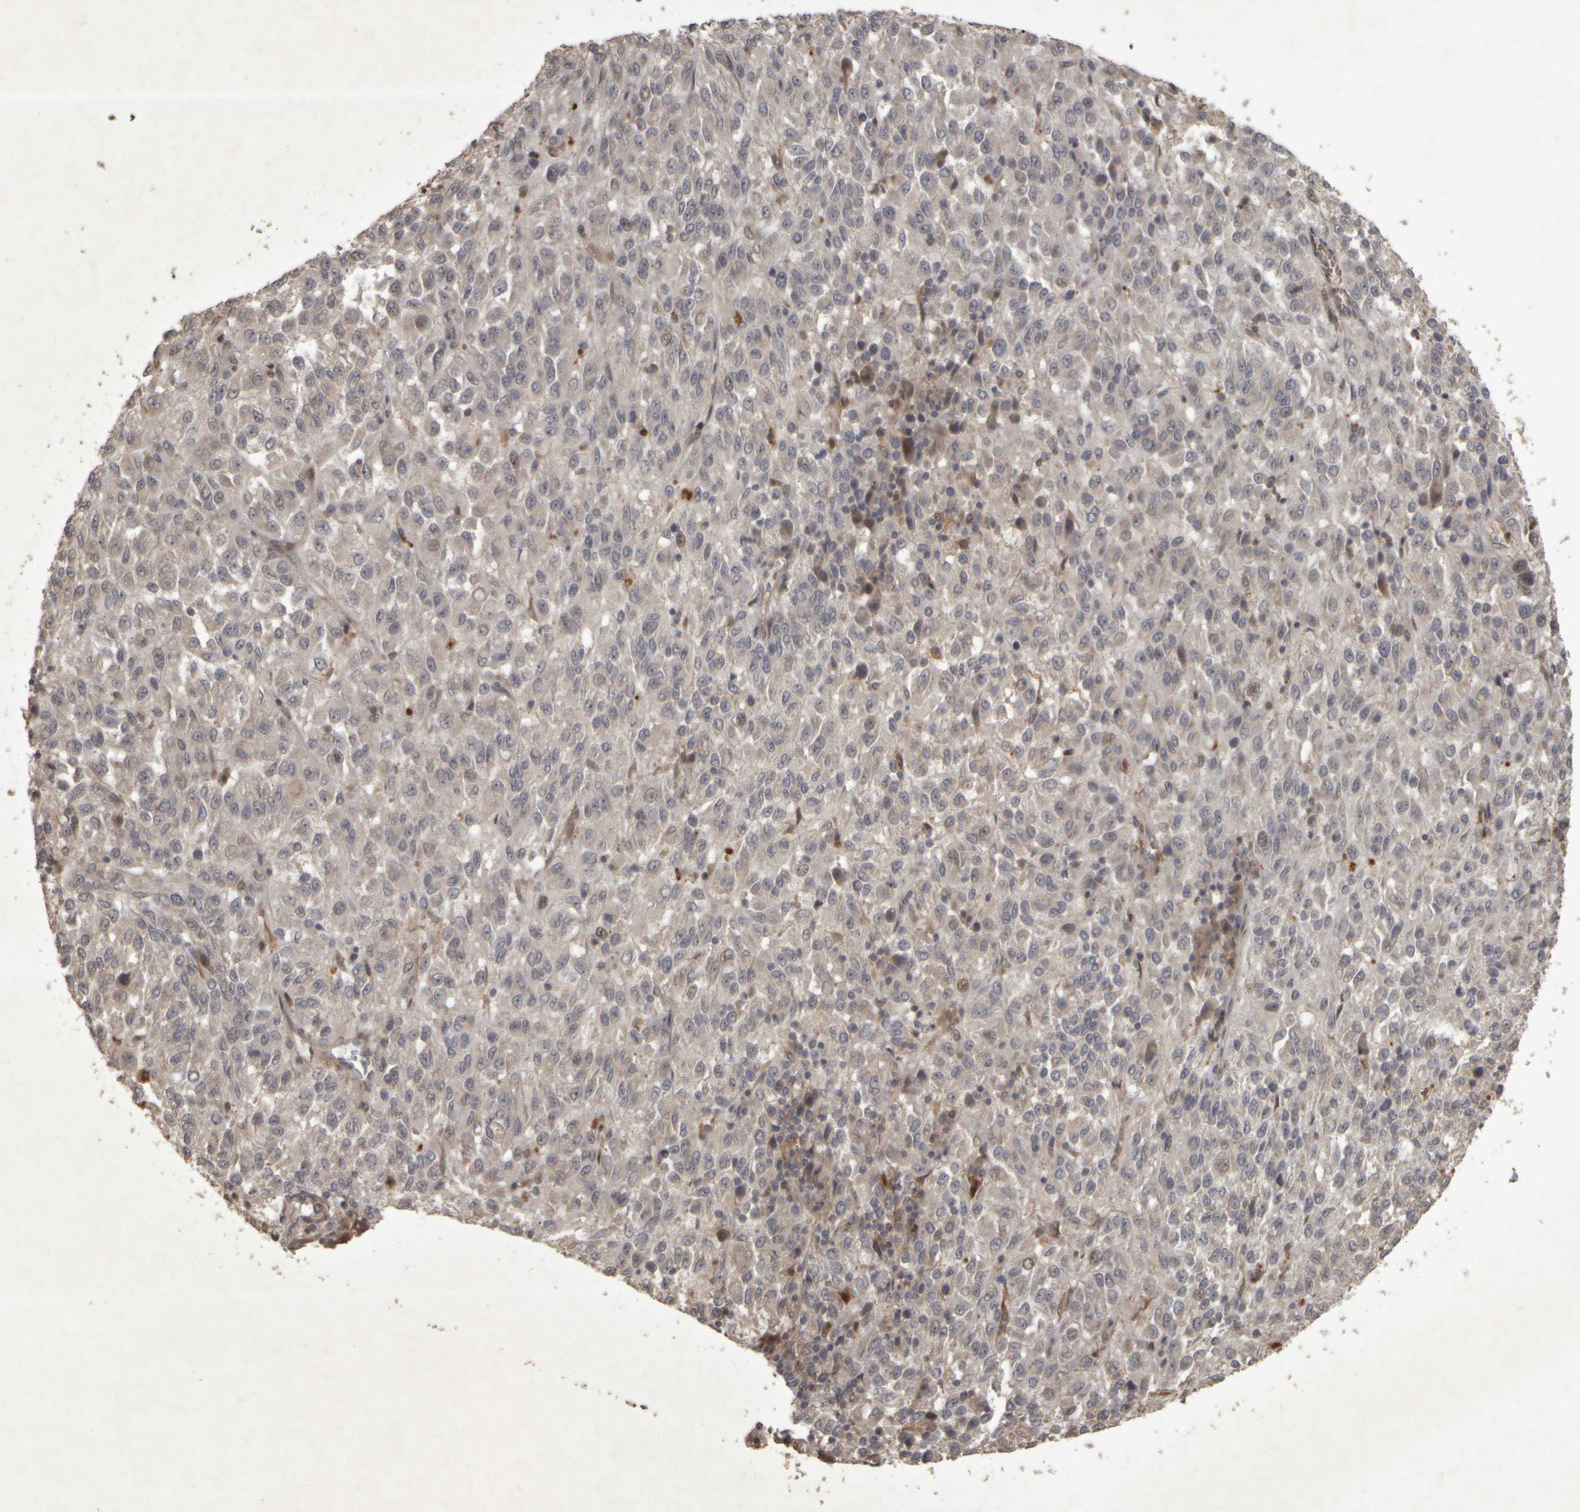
{"staining": {"intensity": "negative", "quantity": "none", "location": "none"}, "tissue": "melanoma", "cell_type": "Tumor cells", "image_type": "cancer", "snomed": [{"axis": "morphology", "description": "Malignant melanoma, Metastatic site"}, {"axis": "topography", "description": "Lung"}], "caption": "The micrograph displays no significant expression in tumor cells of malignant melanoma (metastatic site). Brightfield microscopy of IHC stained with DAB (brown) and hematoxylin (blue), captured at high magnification.", "gene": "ACO1", "patient": {"sex": "male", "age": 64}}